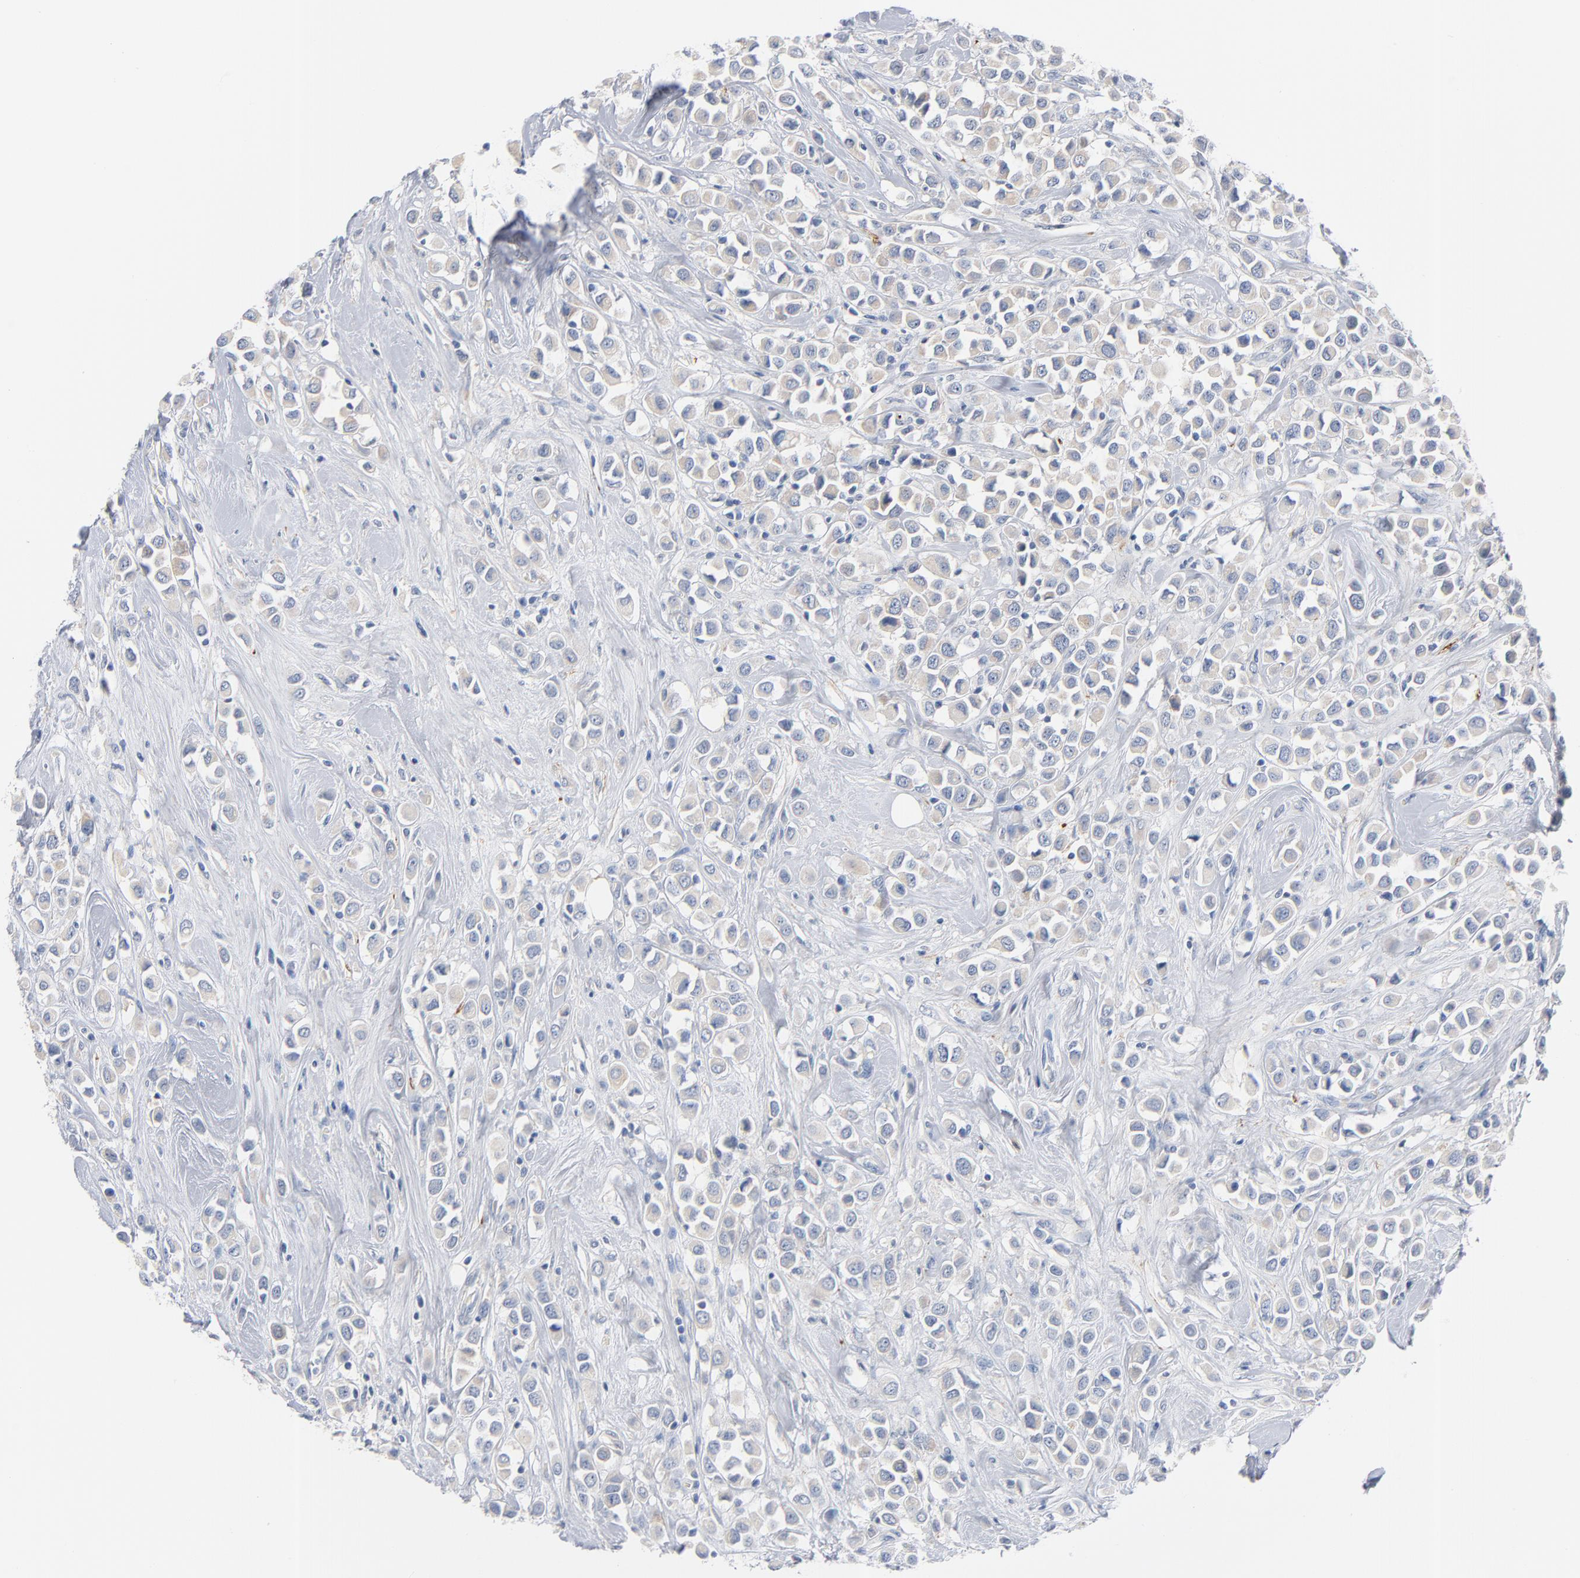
{"staining": {"intensity": "negative", "quantity": "none", "location": "none"}, "tissue": "breast cancer", "cell_type": "Tumor cells", "image_type": "cancer", "snomed": [{"axis": "morphology", "description": "Duct carcinoma"}, {"axis": "topography", "description": "Breast"}], "caption": "Immunohistochemistry histopathology image of human breast invasive ductal carcinoma stained for a protein (brown), which demonstrates no positivity in tumor cells.", "gene": "IFT43", "patient": {"sex": "female", "age": 61}}